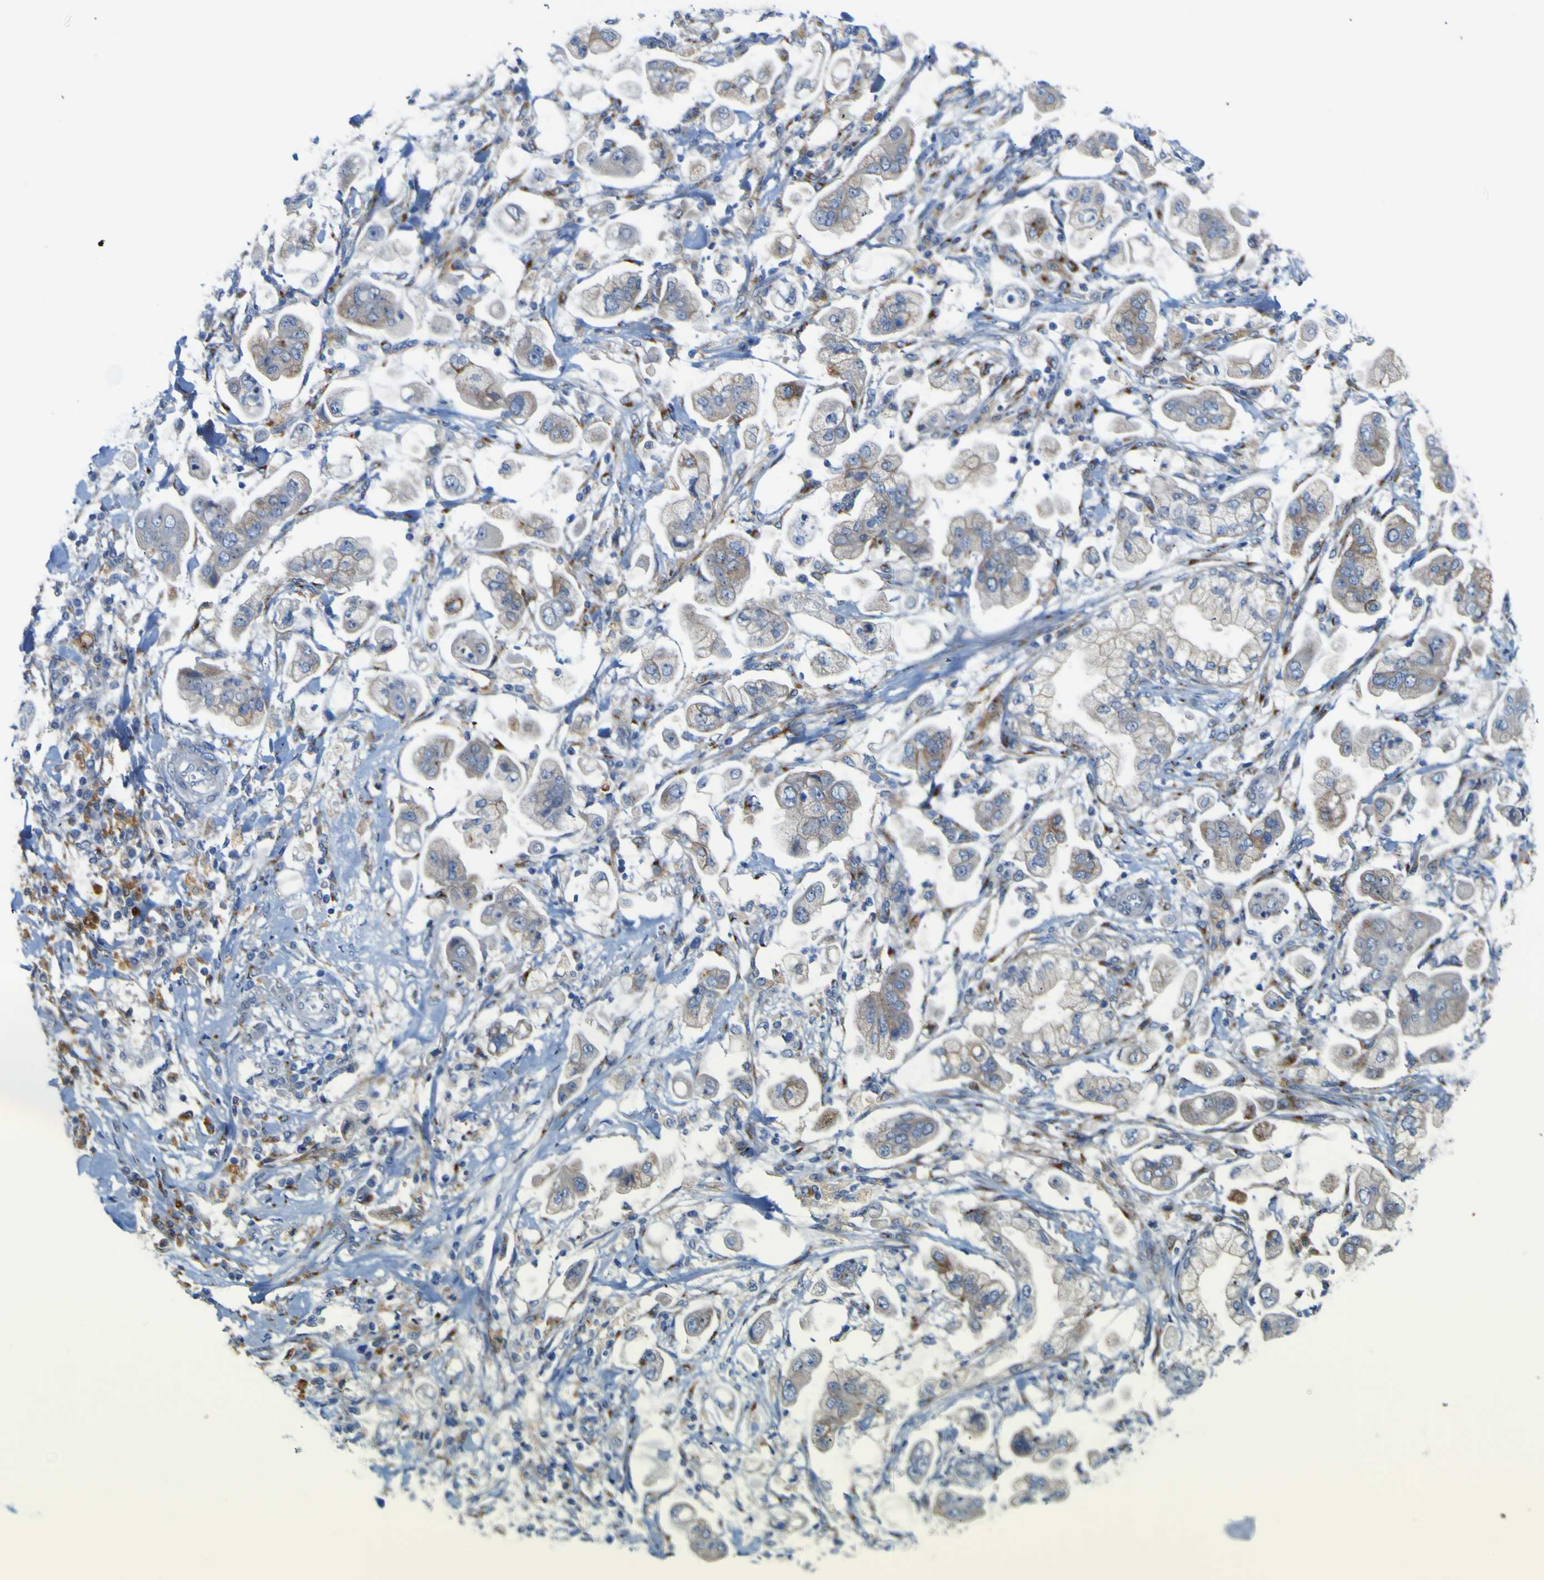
{"staining": {"intensity": "moderate", "quantity": "<25%", "location": "cytoplasmic/membranous"}, "tissue": "stomach cancer", "cell_type": "Tumor cells", "image_type": "cancer", "snomed": [{"axis": "morphology", "description": "Adenocarcinoma, NOS"}, {"axis": "topography", "description": "Stomach"}], "caption": "Immunohistochemical staining of stomach adenocarcinoma demonstrates low levels of moderate cytoplasmic/membranous staining in approximately <25% of tumor cells.", "gene": "PTPRF", "patient": {"sex": "male", "age": 62}}